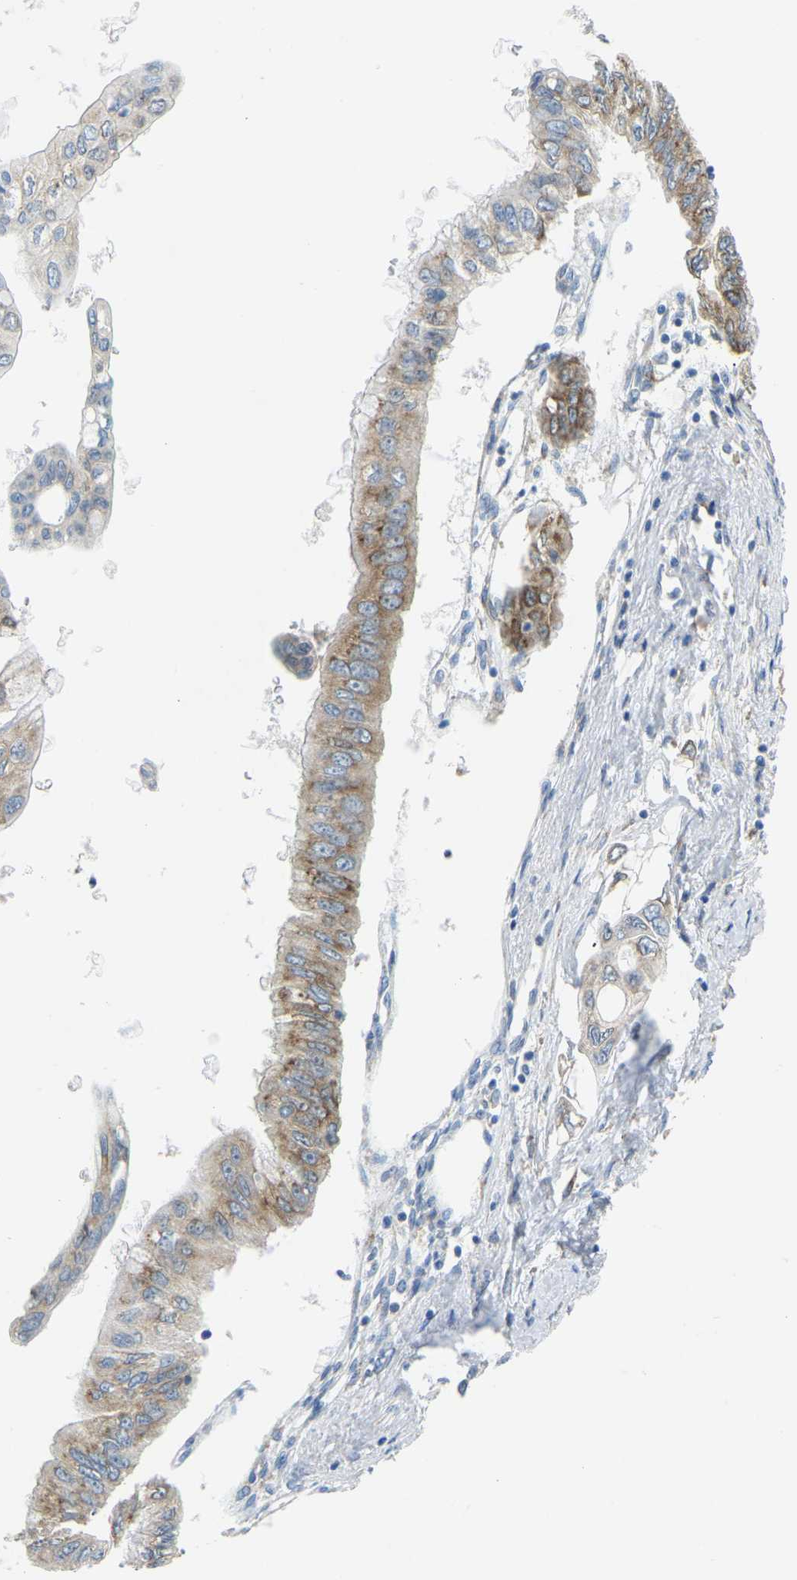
{"staining": {"intensity": "weak", "quantity": ">75%", "location": "cytoplasmic/membranous"}, "tissue": "pancreatic cancer", "cell_type": "Tumor cells", "image_type": "cancer", "snomed": [{"axis": "morphology", "description": "Adenocarcinoma, NOS"}, {"axis": "topography", "description": "Pancreas"}], "caption": "Immunohistochemistry histopathology image of neoplastic tissue: human adenocarcinoma (pancreatic) stained using immunohistochemistry shows low levels of weak protein expression localized specifically in the cytoplasmic/membranous of tumor cells, appearing as a cytoplasmic/membranous brown color.", "gene": "SND1", "patient": {"sex": "female", "age": 77}}